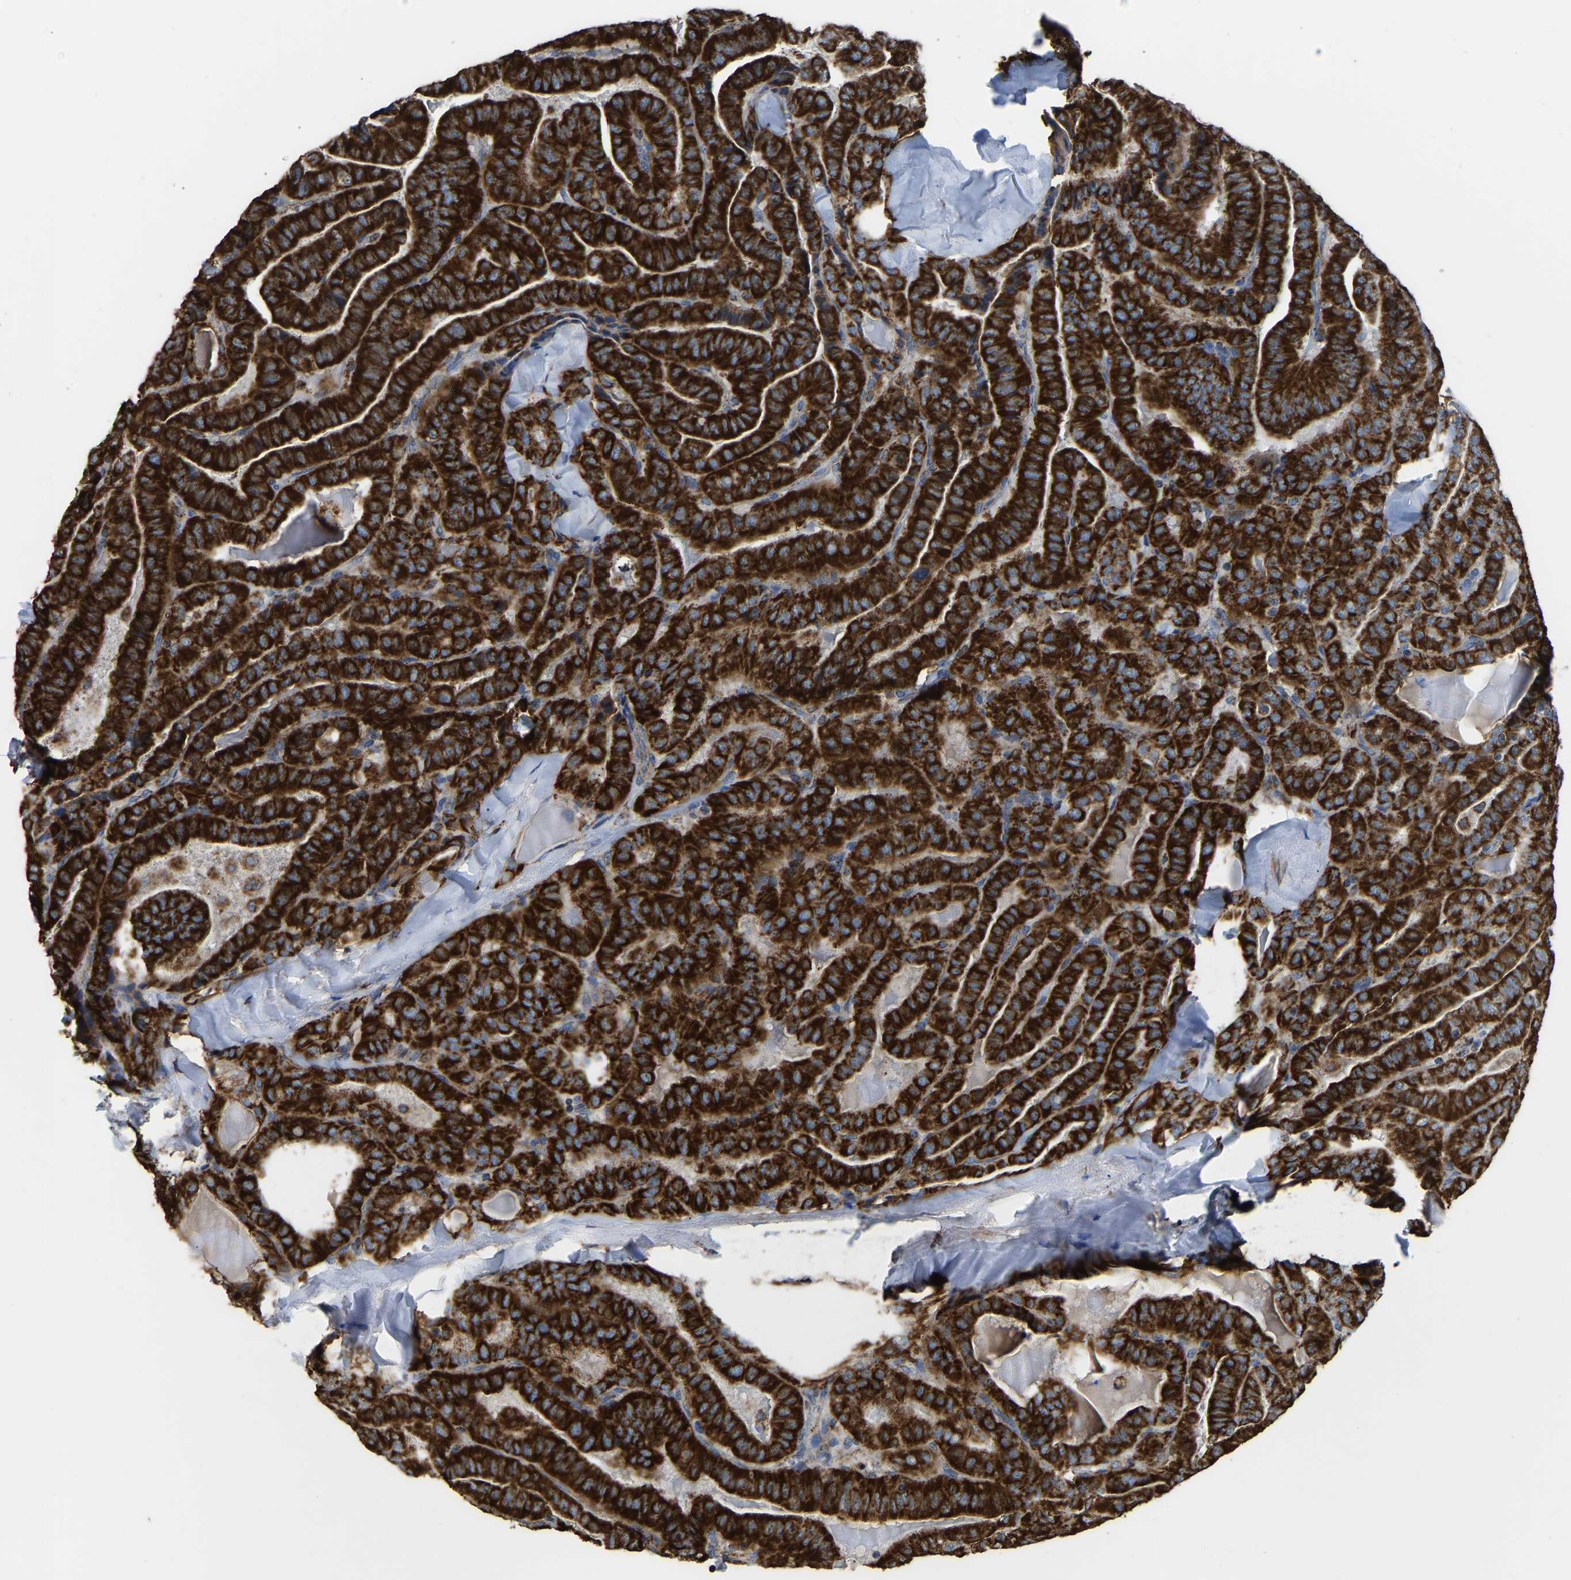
{"staining": {"intensity": "strong", "quantity": ">75%", "location": "cytoplasmic/membranous"}, "tissue": "thyroid cancer", "cell_type": "Tumor cells", "image_type": "cancer", "snomed": [{"axis": "morphology", "description": "Papillary adenocarcinoma, NOS"}, {"axis": "topography", "description": "Thyroid gland"}], "caption": "The photomicrograph shows staining of thyroid cancer, revealing strong cytoplasmic/membranous protein staining (brown color) within tumor cells. (DAB = brown stain, brightfield microscopy at high magnification).", "gene": "ETFA", "patient": {"sex": "male", "age": 77}}